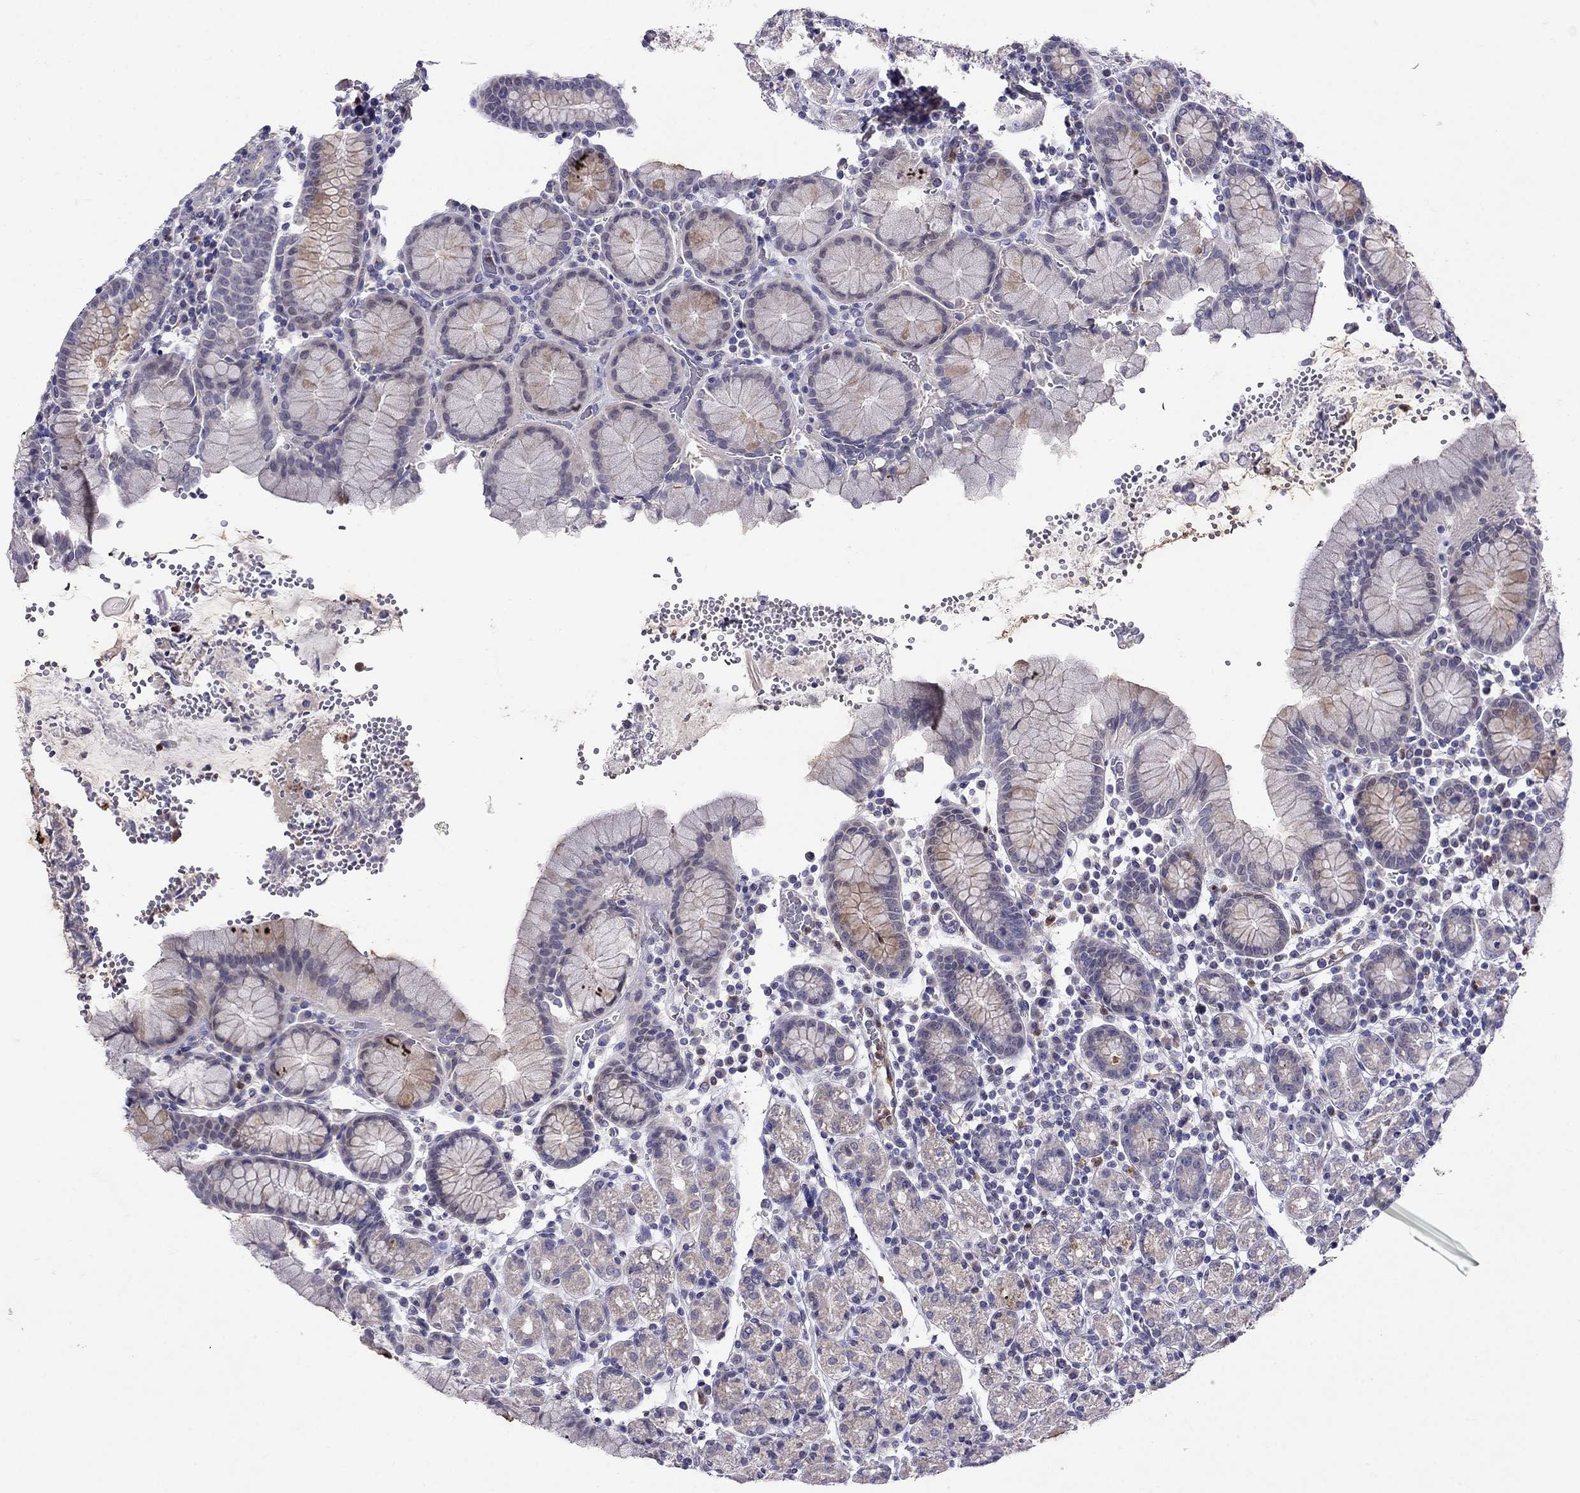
{"staining": {"intensity": "weak", "quantity": "25%-75%", "location": "cytoplasmic/membranous"}, "tissue": "stomach", "cell_type": "Glandular cells", "image_type": "normal", "snomed": [{"axis": "morphology", "description": "Normal tissue, NOS"}, {"axis": "topography", "description": "Stomach, upper"}, {"axis": "topography", "description": "Stomach"}], "caption": "IHC micrograph of normal stomach: stomach stained using immunohistochemistry shows low levels of weak protein expression localized specifically in the cytoplasmic/membranous of glandular cells, appearing as a cytoplasmic/membranous brown color.", "gene": "SPINT4", "patient": {"sex": "male", "age": 62}}